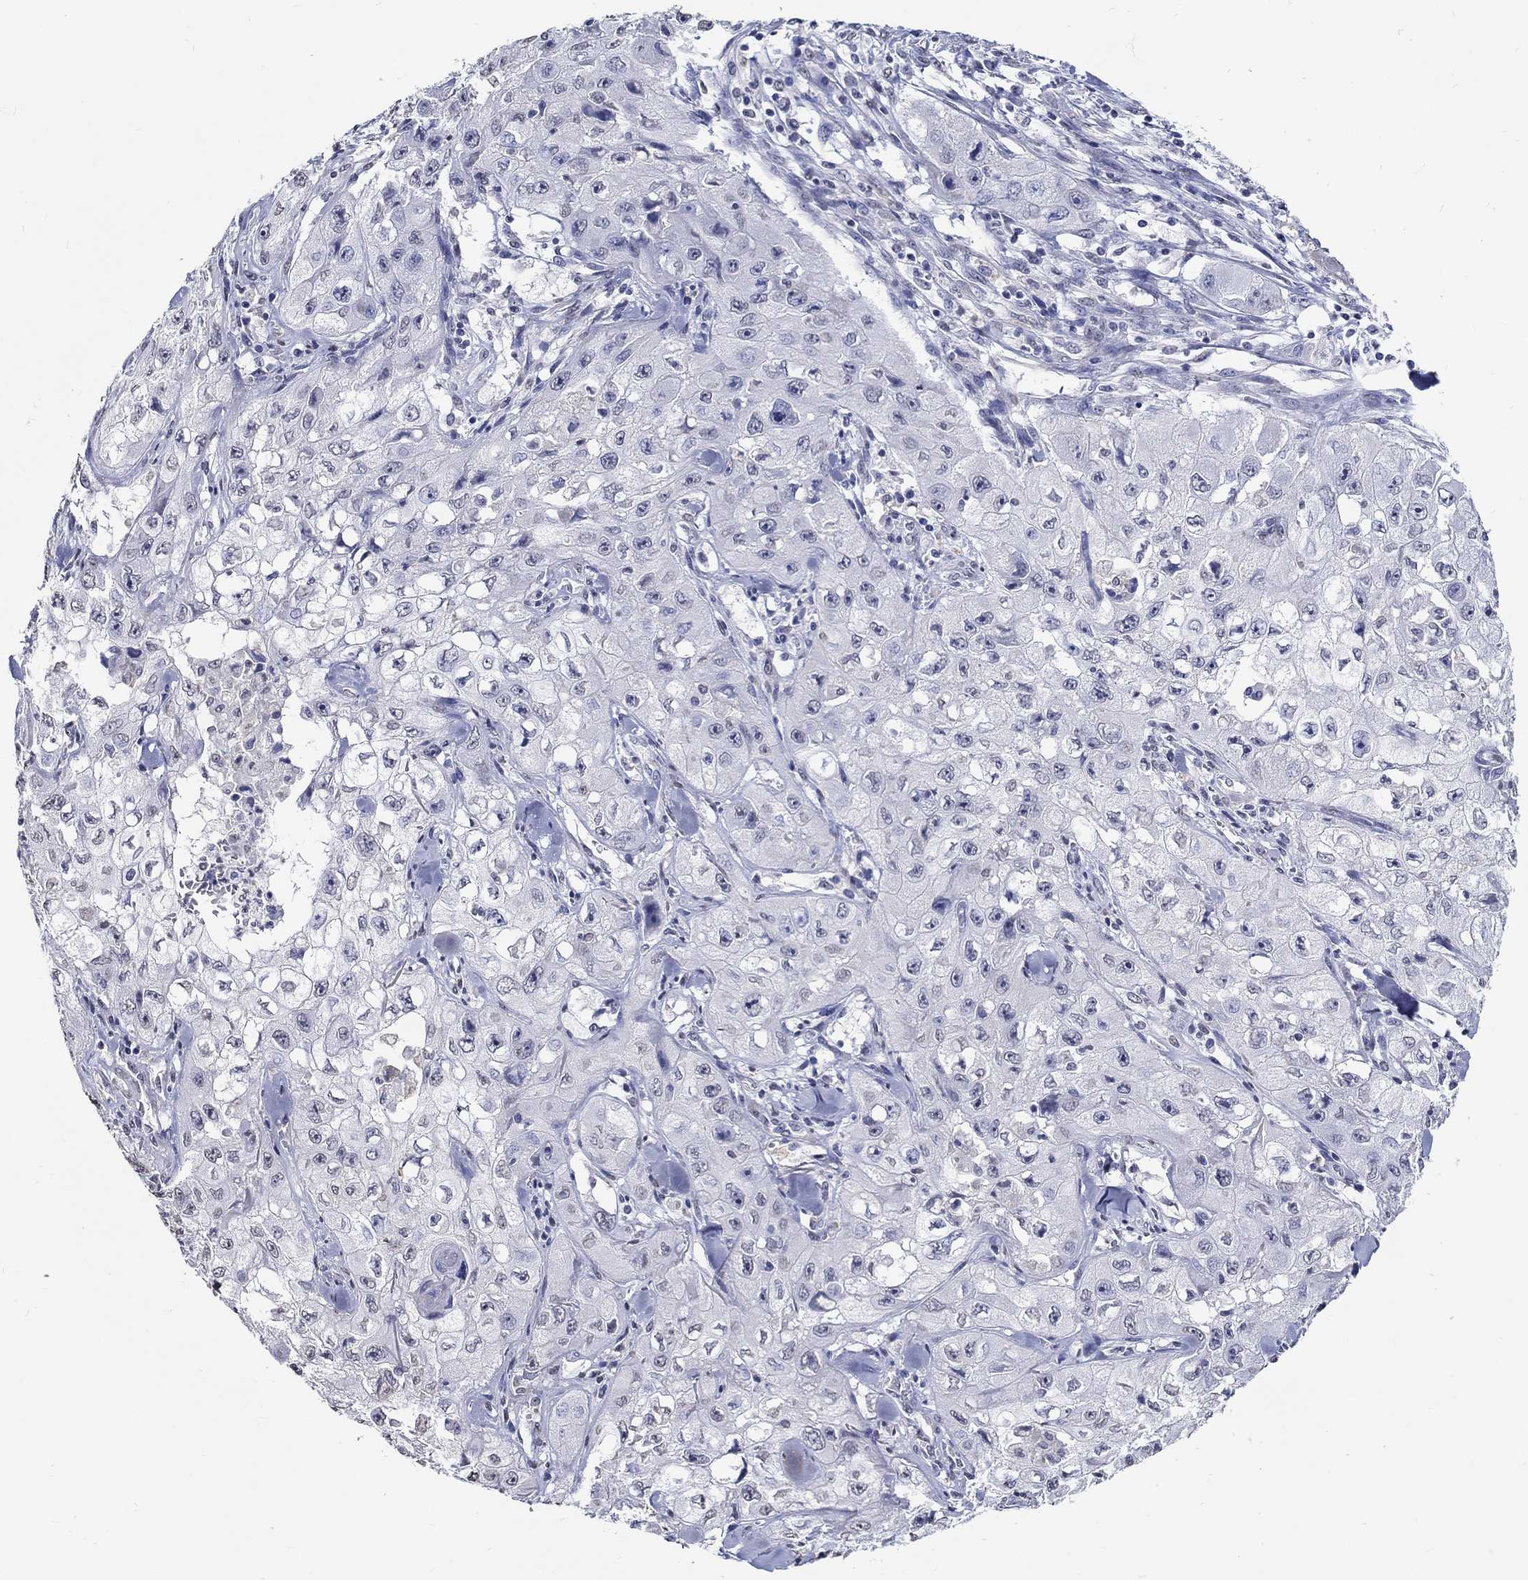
{"staining": {"intensity": "negative", "quantity": "none", "location": "none"}, "tissue": "skin cancer", "cell_type": "Tumor cells", "image_type": "cancer", "snomed": [{"axis": "morphology", "description": "Squamous cell carcinoma, NOS"}, {"axis": "topography", "description": "Skin"}, {"axis": "topography", "description": "Subcutis"}], "caption": "An immunohistochemistry micrograph of skin cancer (squamous cell carcinoma) is shown. There is no staining in tumor cells of skin cancer (squamous cell carcinoma). Nuclei are stained in blue.", "gene": "PDE1B", "patient": {"sex": "male", "age": 73}}